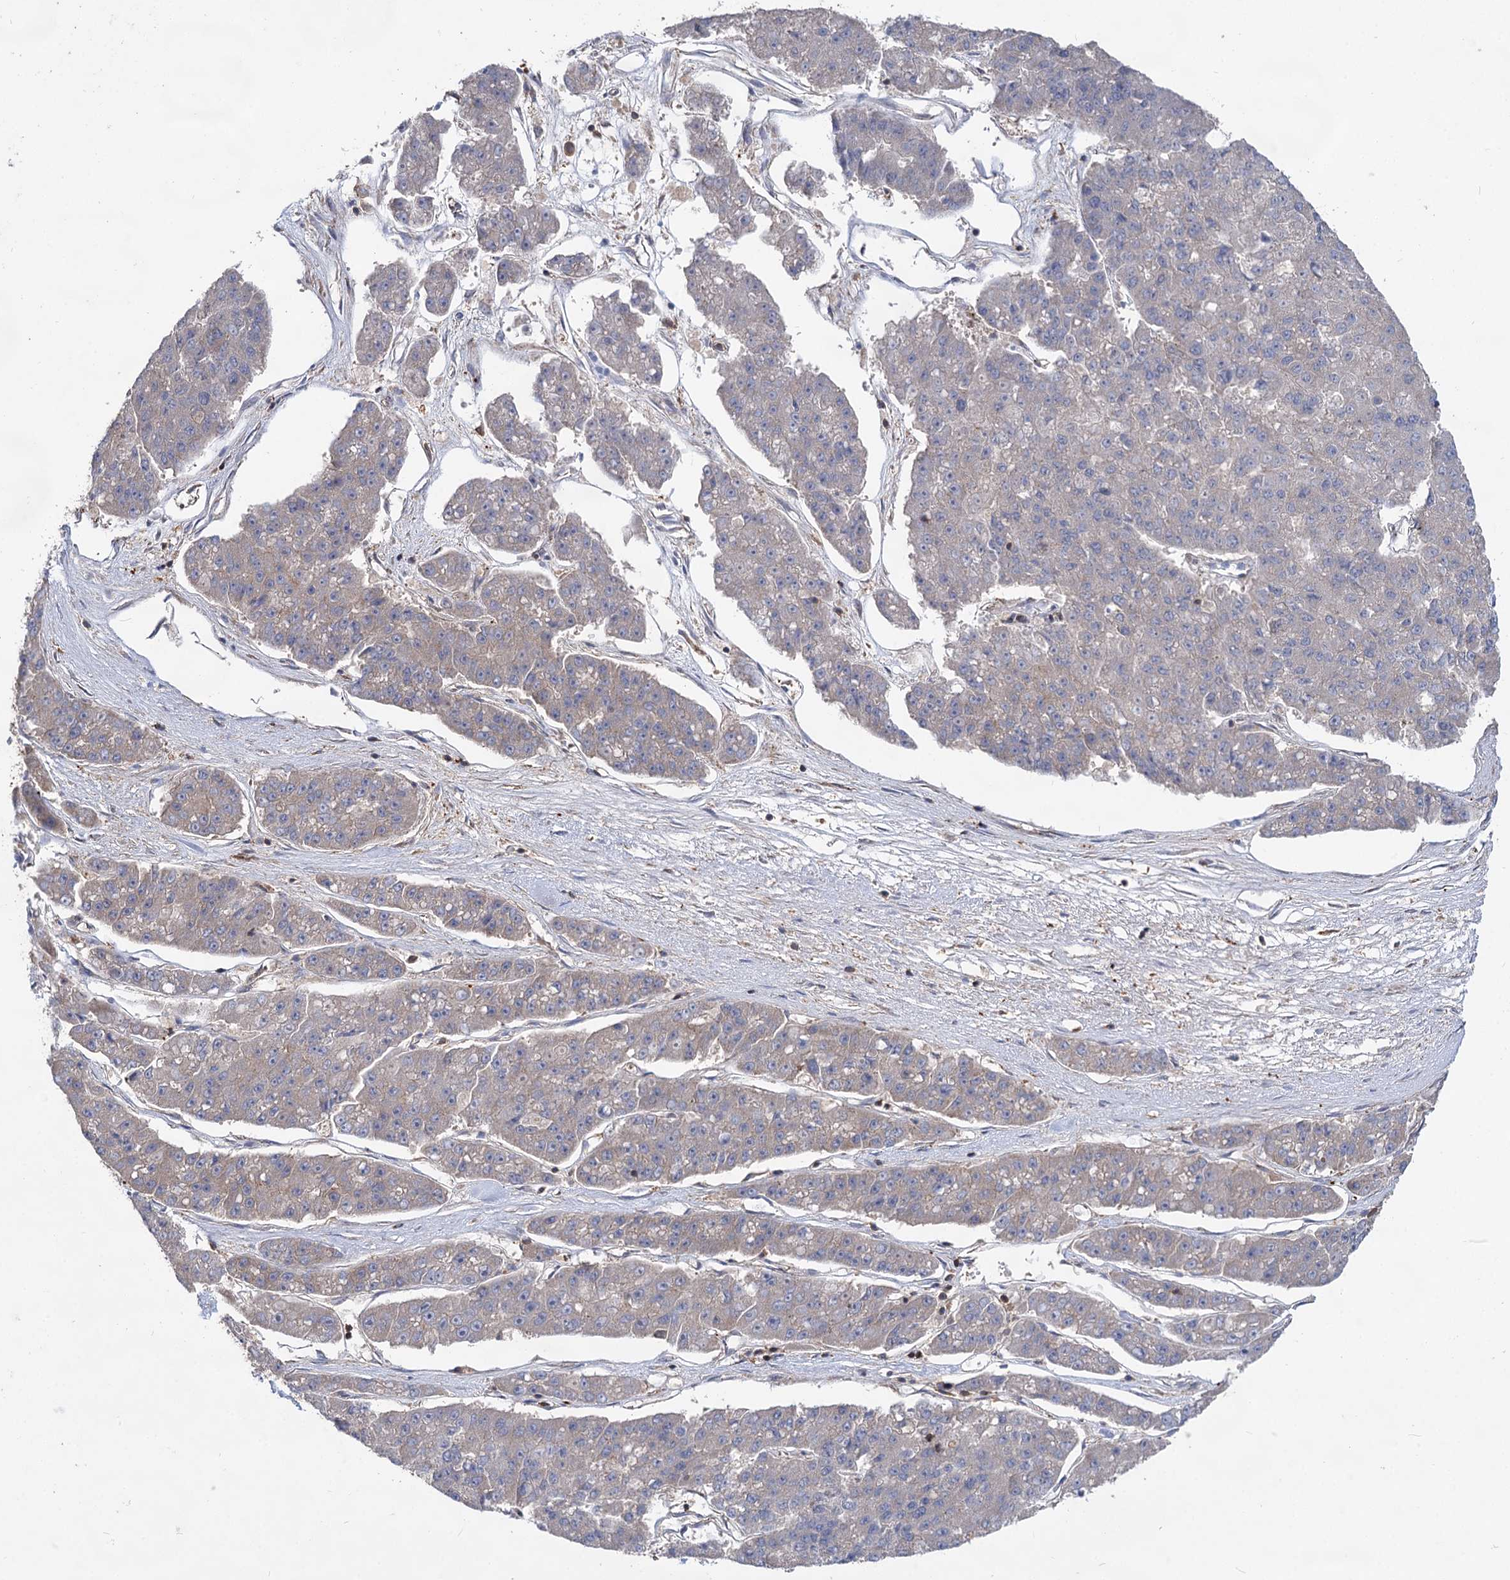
{"staining": {"intensity": "negative", "quantity": "none", "location": "none"}, "tissue": "pancreatic cancer", "cell_type": "Tumor cells", "image_type": "cancer", "snomed": [{"axis": "morphology", "description": "Adenocarcinoma, NOS"}, {"axis": "topography", "description": "Pancreas"}], "caption": "DAB (3,3'-diaminobenzidine) immunohistochemical staining of adenocarcinoma (pancreatic) exhibits no significant positivity in tumor cells. (Stains: DAB IHC with hematoxylin counter stain, Microscopy: brightfield microscopy at high magnification).", "gene": "PACS1", "patient": {"sex": "male", "age": 50}}